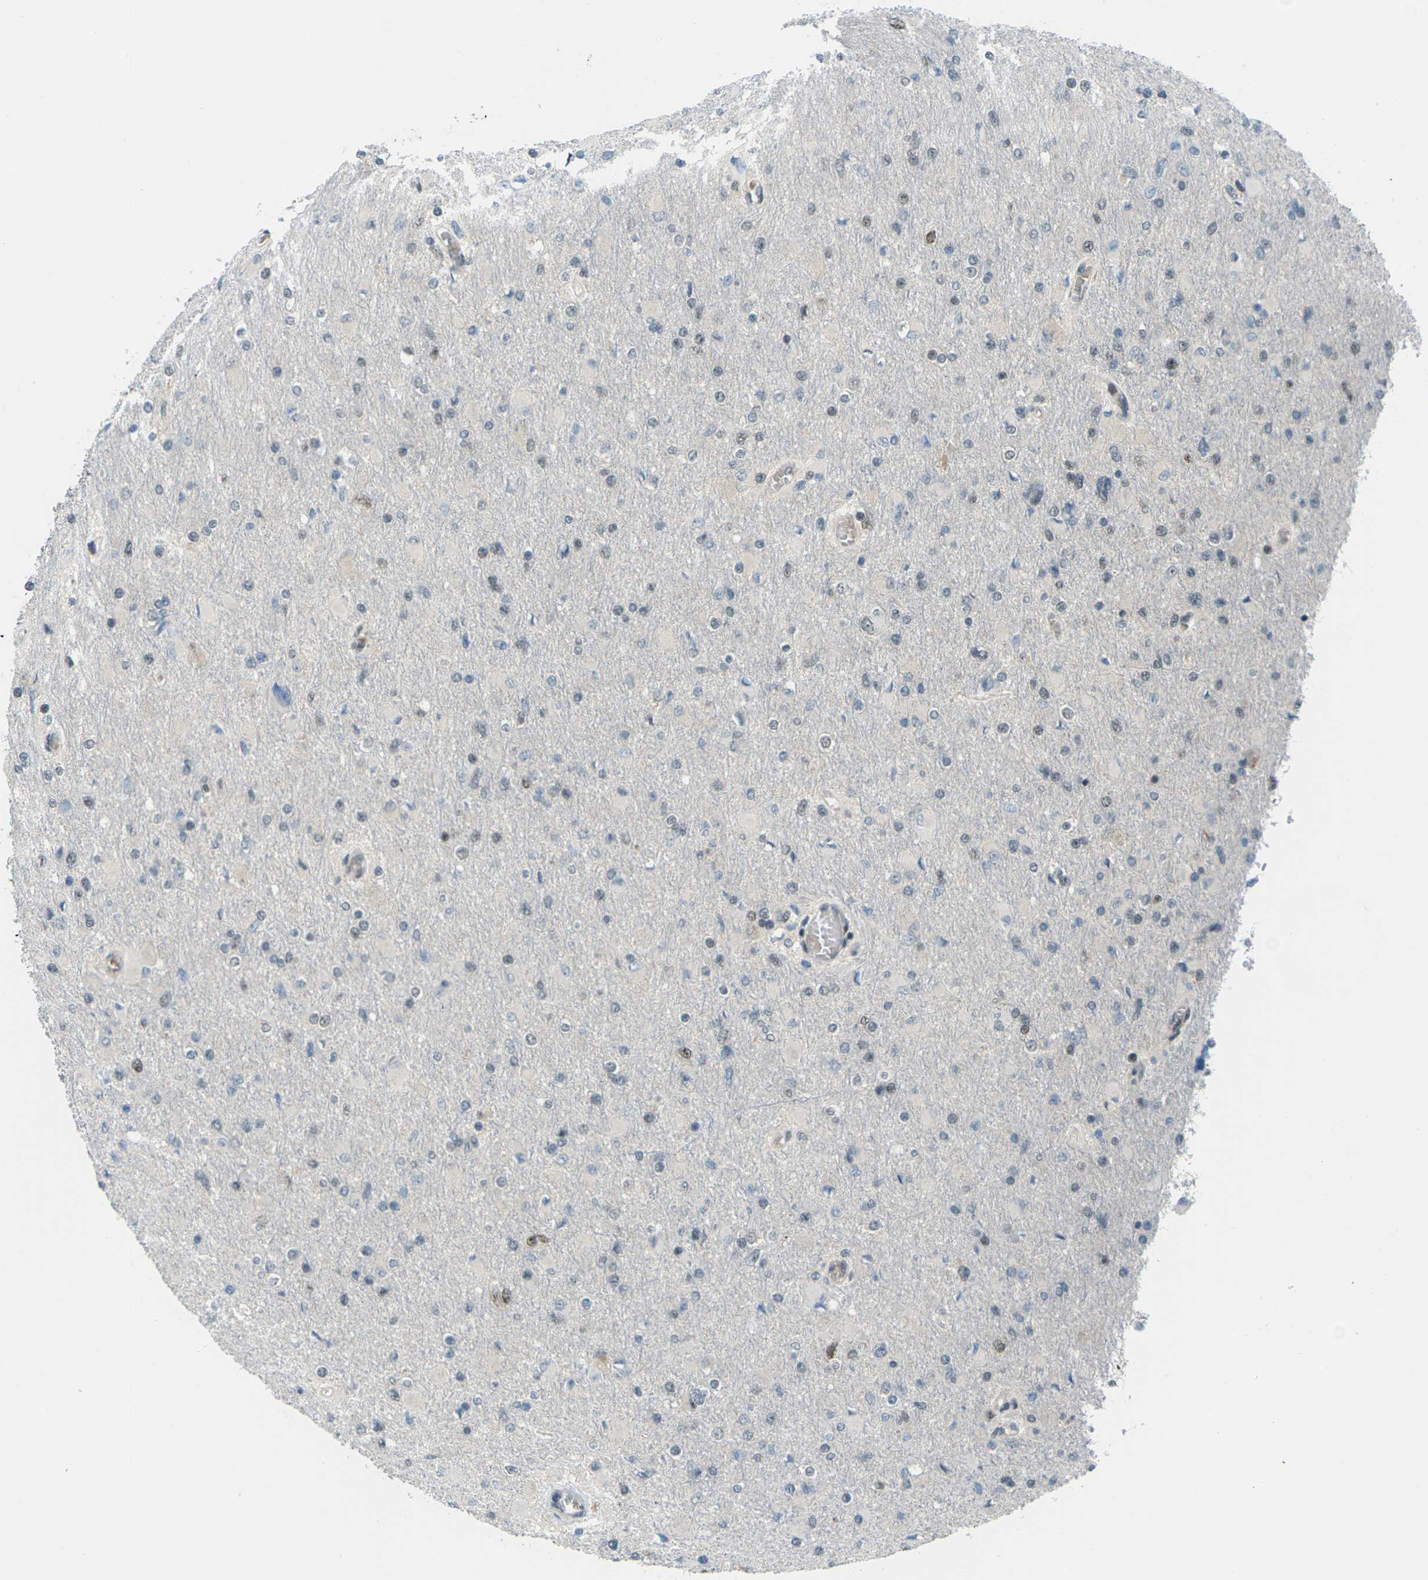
{"staining": {"intensity": "moderate", "quantity": "<25%", "location": "nuclear"}, "tissue": "glioma", "cell_type": "Tumor cells", "image_type": "cancer", "snomed": [{"axis": "morphology", "description": "Glioma, malignant, High grade"}, {"axis": "topography", "description": "Cerebral cortex"}], "caption": "Immunohistochemistry photomicrograph of neoplastic tissue: human glioma stained using IHC exhibits low levels of moderate protein expression localized specifically in the nuclear of tumor cells, appearing as a nuclear brown color.", "gene": "UBE2S", "patient": {"sex": "female", "age": 36}}